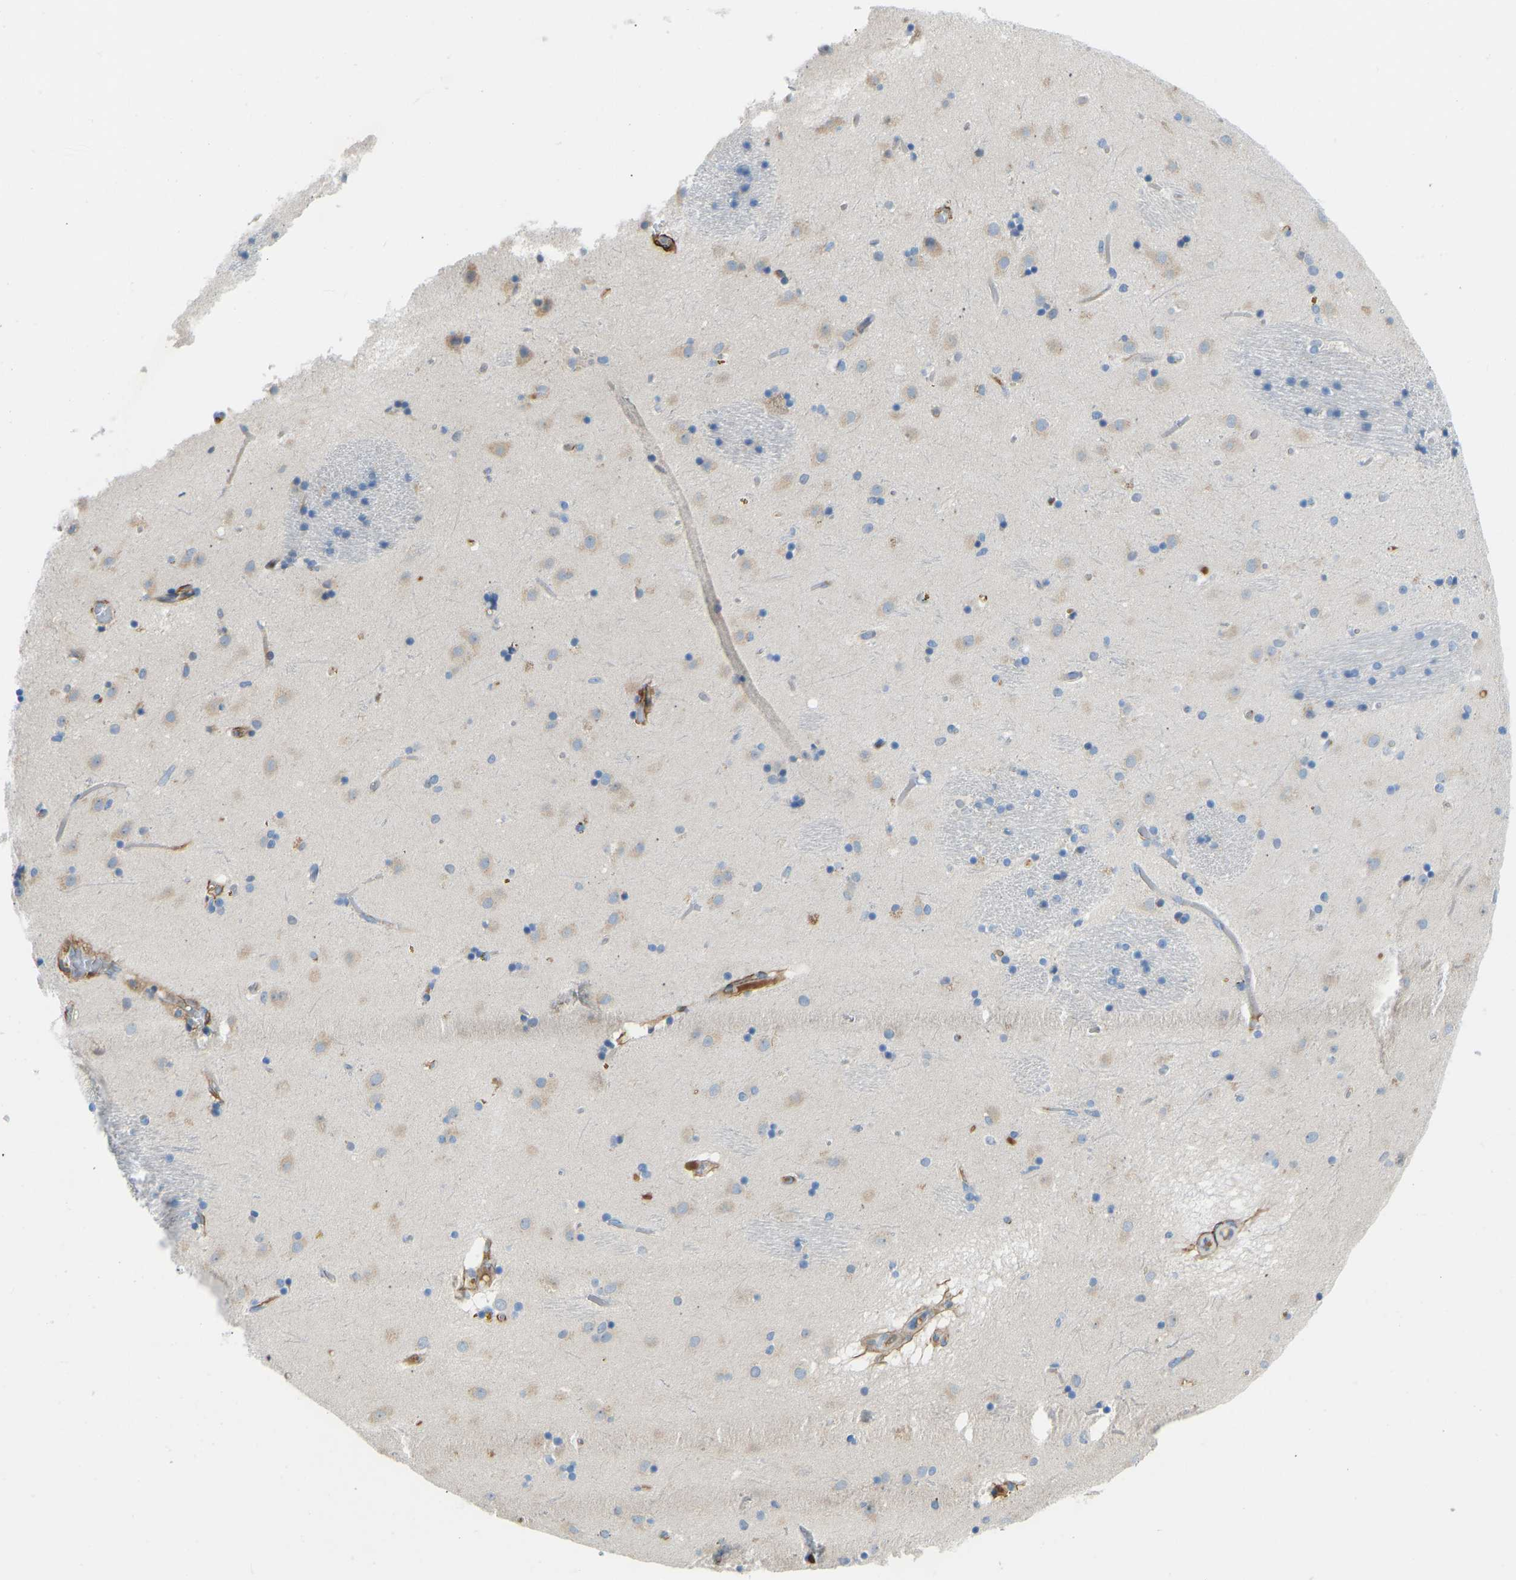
{"staining": {"intensity": "weak", "quantity": "25%-75%", "location": "cytoplasmic/membranous"}, "tissue": "caudate", "cell_type": "Glial cells", "image_type": "normal", "snomed": [{"axis": "morphology", "description": "Normal tissue, NOS"}, {"axis": "topography", "description": "Lateral ventricle wall"}], "caption": "Approximately 25%-75% of glial cells in unremarkable caudate reveal weak cytoplasmic/membranous protein positivity as visualized by brown immunohistochemical staining.", "gene": "COL15A1", "patient": {"sex": "male", "age": 70}}